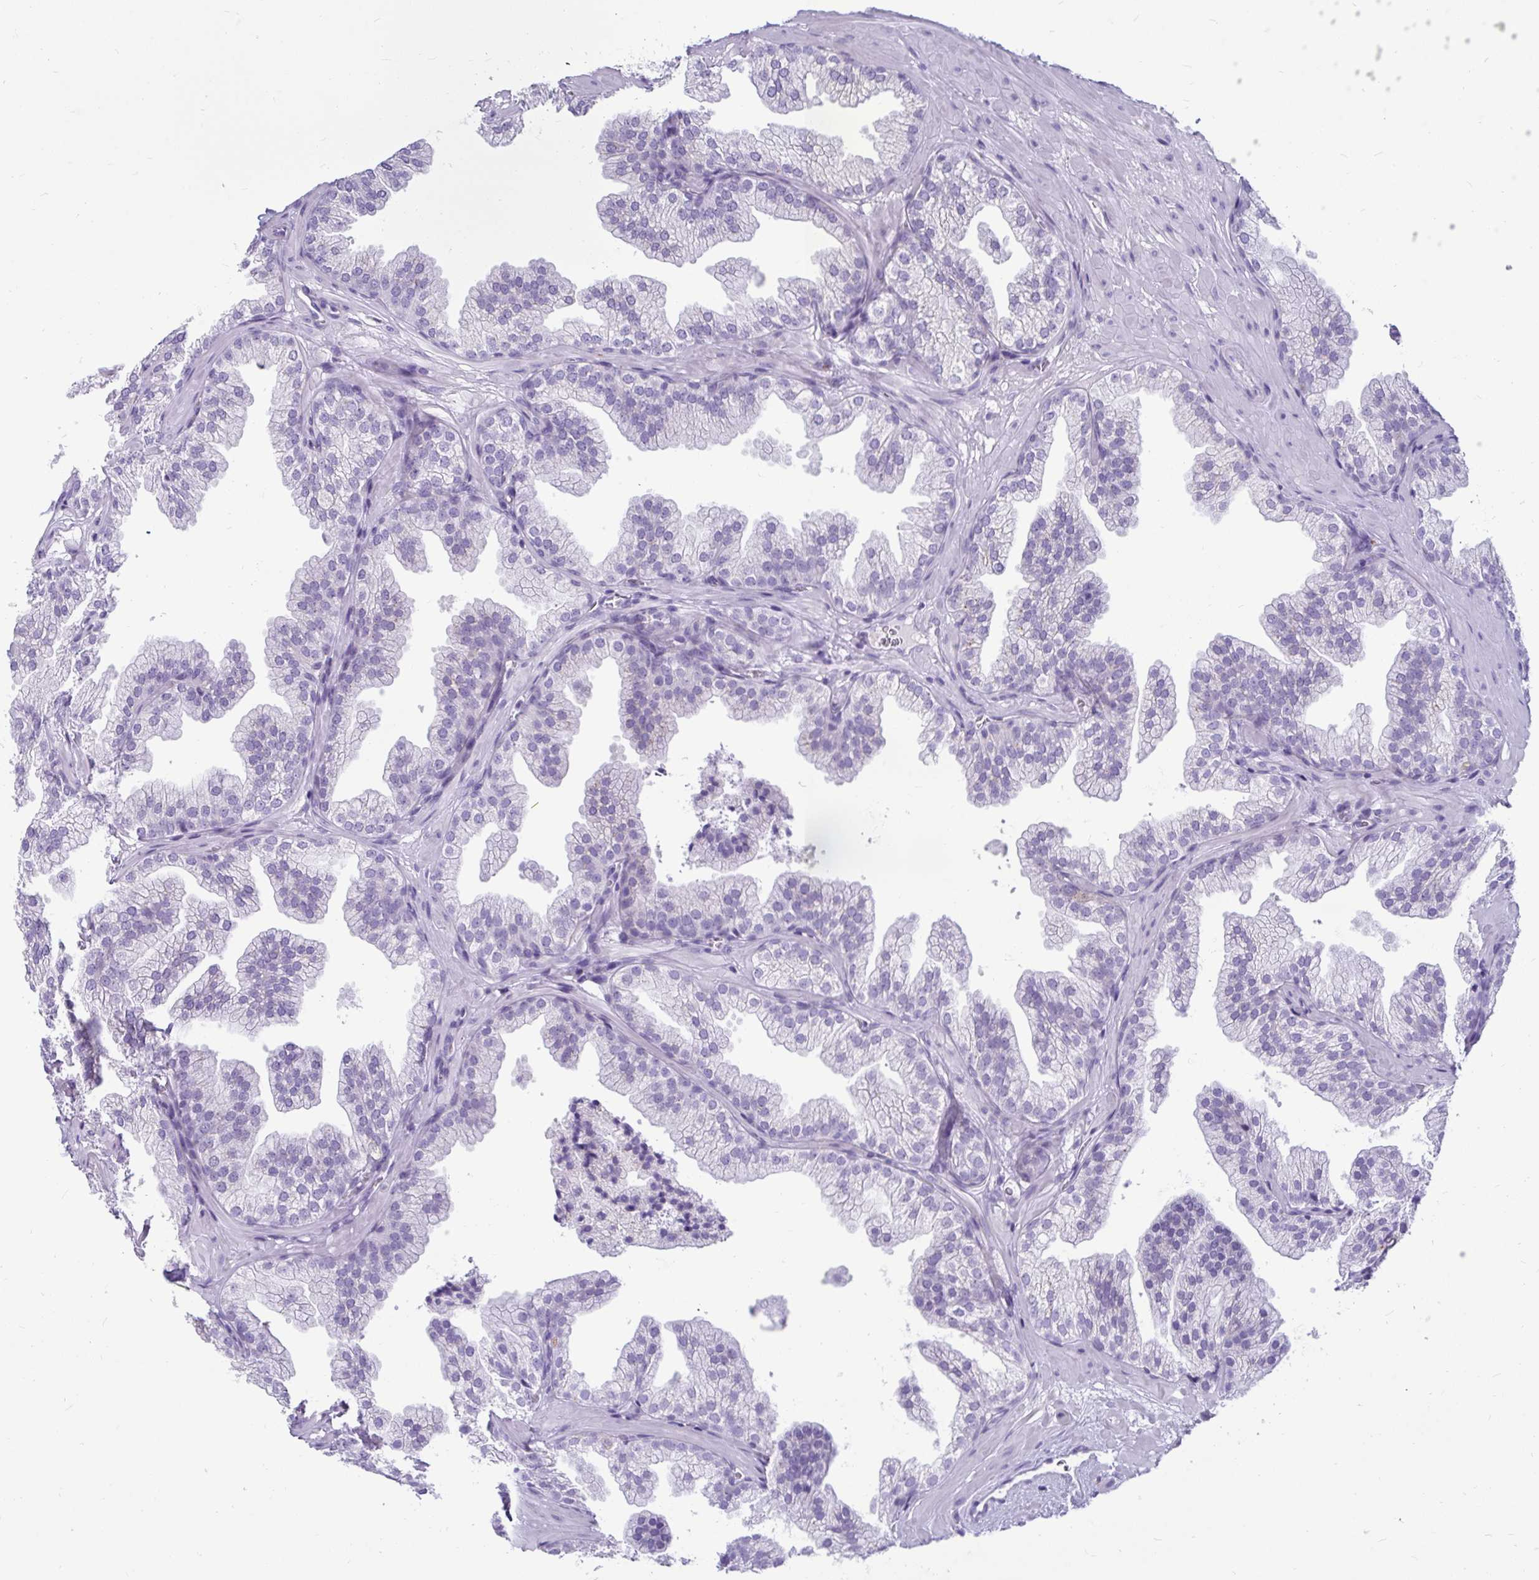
{"staining": {"intensity": "negative", "quantity": "none", "location": "none"}, "tissue": "prostate", "cell_type": "Glandular cells", "image_type": "normal", "snomed": [{"axis": "morphology", "description": "Normal tissue, NOS"}, {"axis": "topography", "description": "Prostate"}], "caption": "An immunohistochemistry photomicrograph of benign prostate is shown. There is no staining in glandular cells of prostate.", "gene": "CTSZ", "patient": {"sex": "male", "age": 37}}